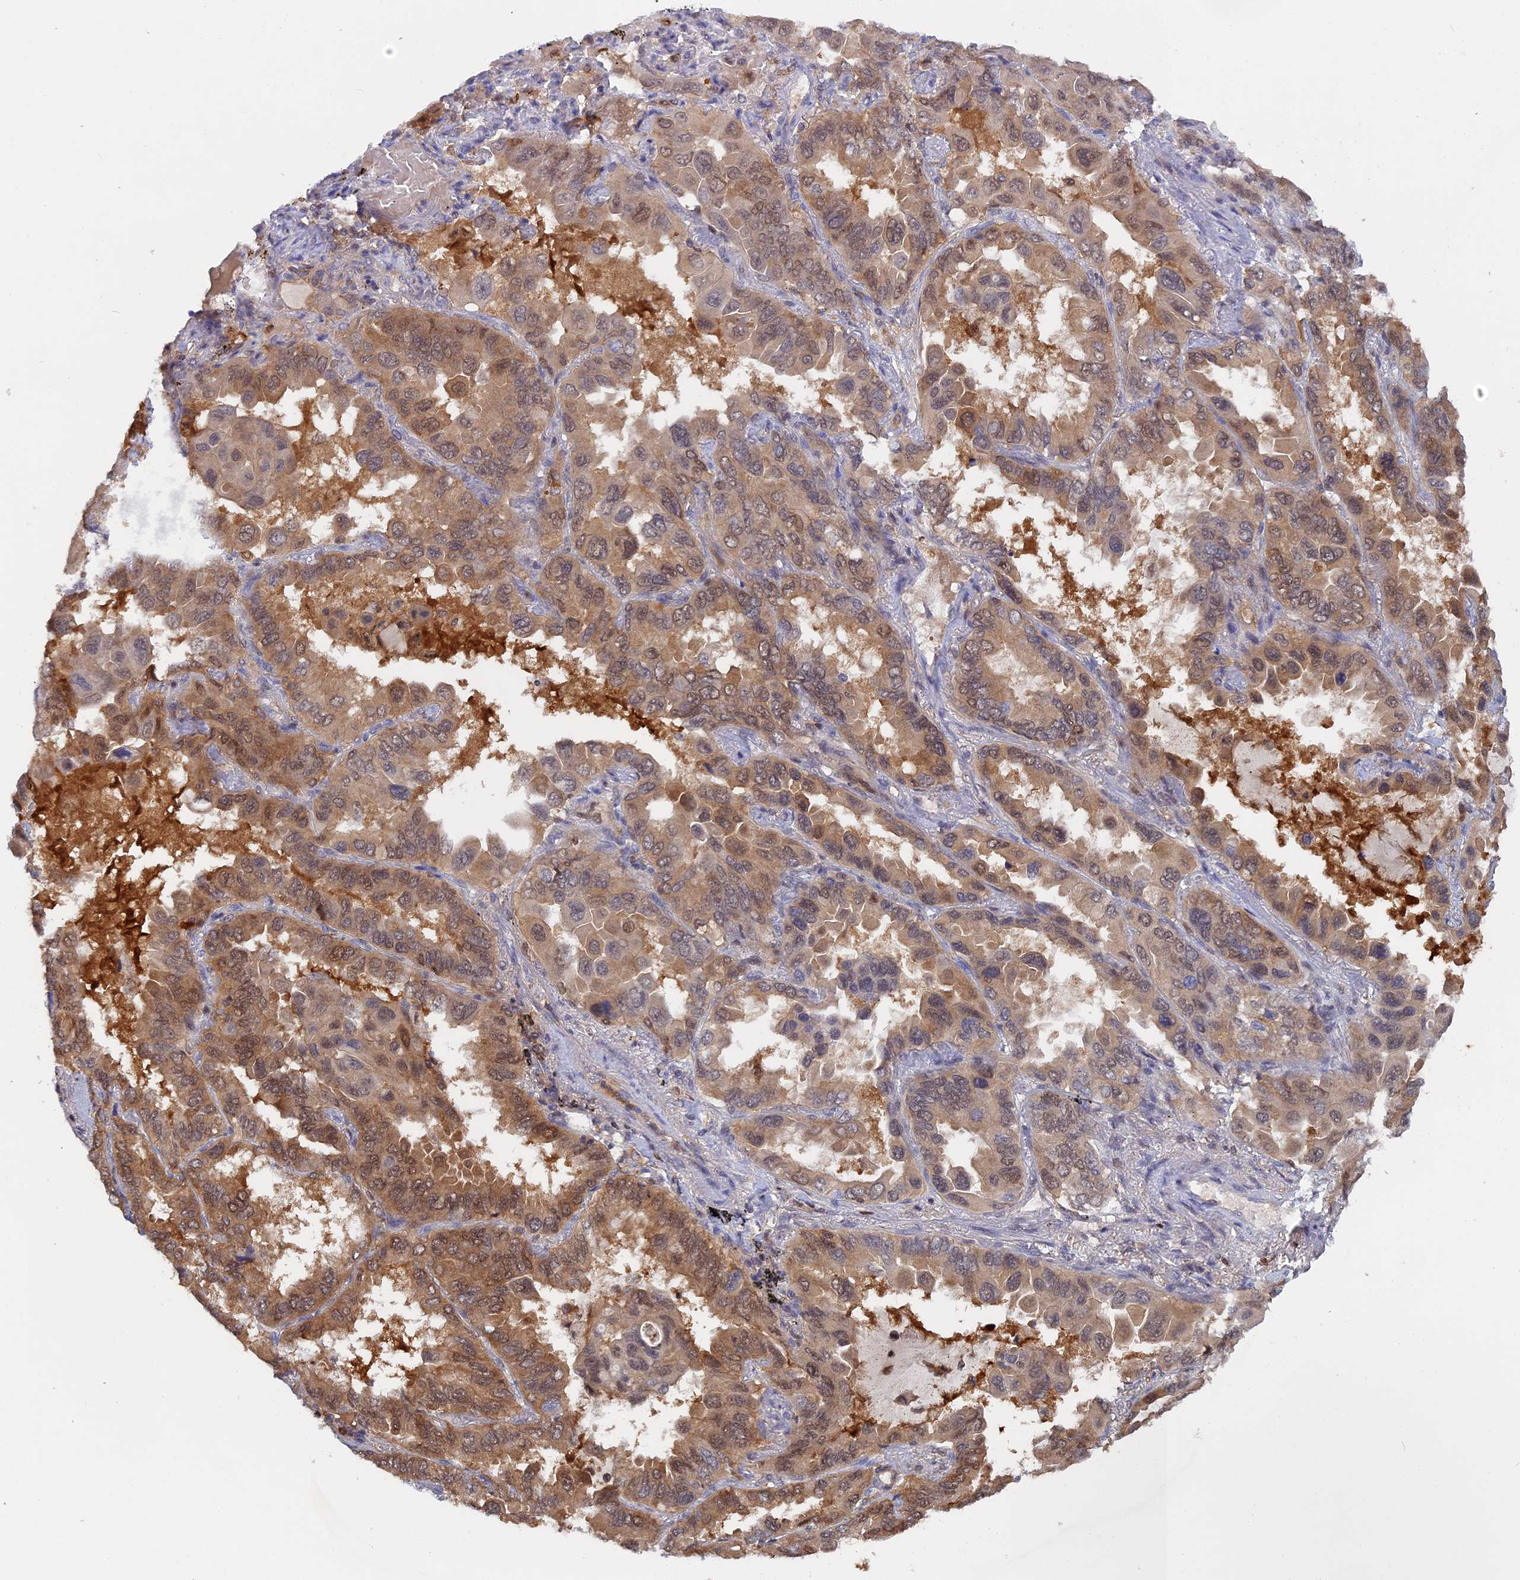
{"staining": {"intensity": "moderate", "quantity": ">75%", "location": "cytoplasmic/membranous,nuclear"}, "tissue": "lung cancer", "cell_type": "Tumor cells", "image_type": "cancer", "snomed": [{"axis": "morphology", "description": "Adenocarcinoma, NOS"}, {"axis": "topography", "description": "Lung"}], "caption": "A high-resolution image shows IHC staining of lung cancer (adenocarcinoma), which exhibits moderate cytoplasmic/membranous and nuclear staining in about >75% of tumor cells.", "gene": "BLVRA", "patient": {"sex": "male", "age": 64}}